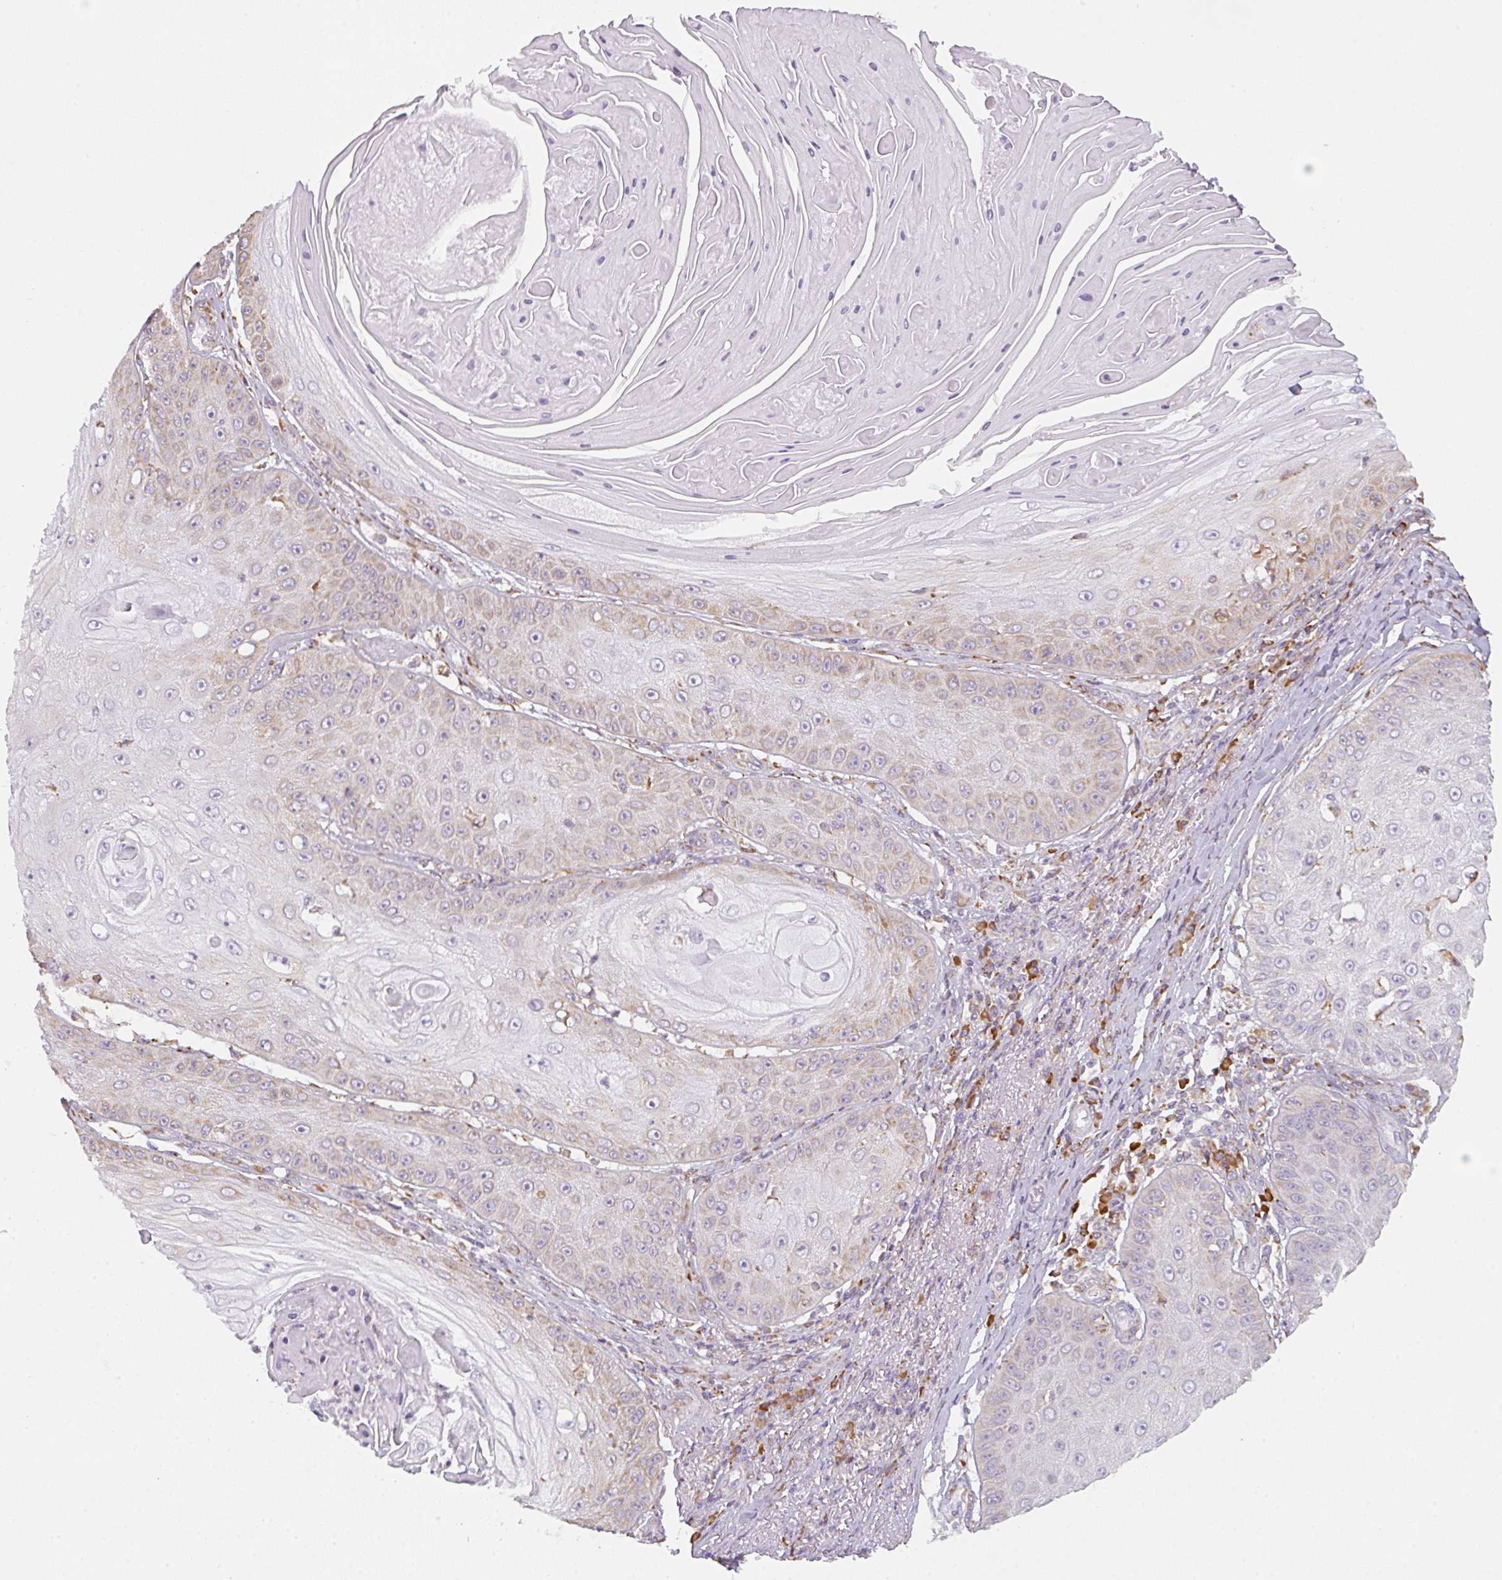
{"staining": {"intensity": "weak", "quantity": "<25%", "location": "cytoplasmic/membranous"}, "tissue": "skin cancer", "cell_type": "Tumor cells", "image_type": "cancer", "snomed": [{"axis": "morphology", "description": "Squamous cell carcinoma, NOS"}, {"axis": "topography", "description": "Skin"}], "caption": "Tumor cells show no significant protein positivity in skin squamous cell carcinoma.", "gene": "DOK4", "patient": {"sex": "male", "age": 70}}